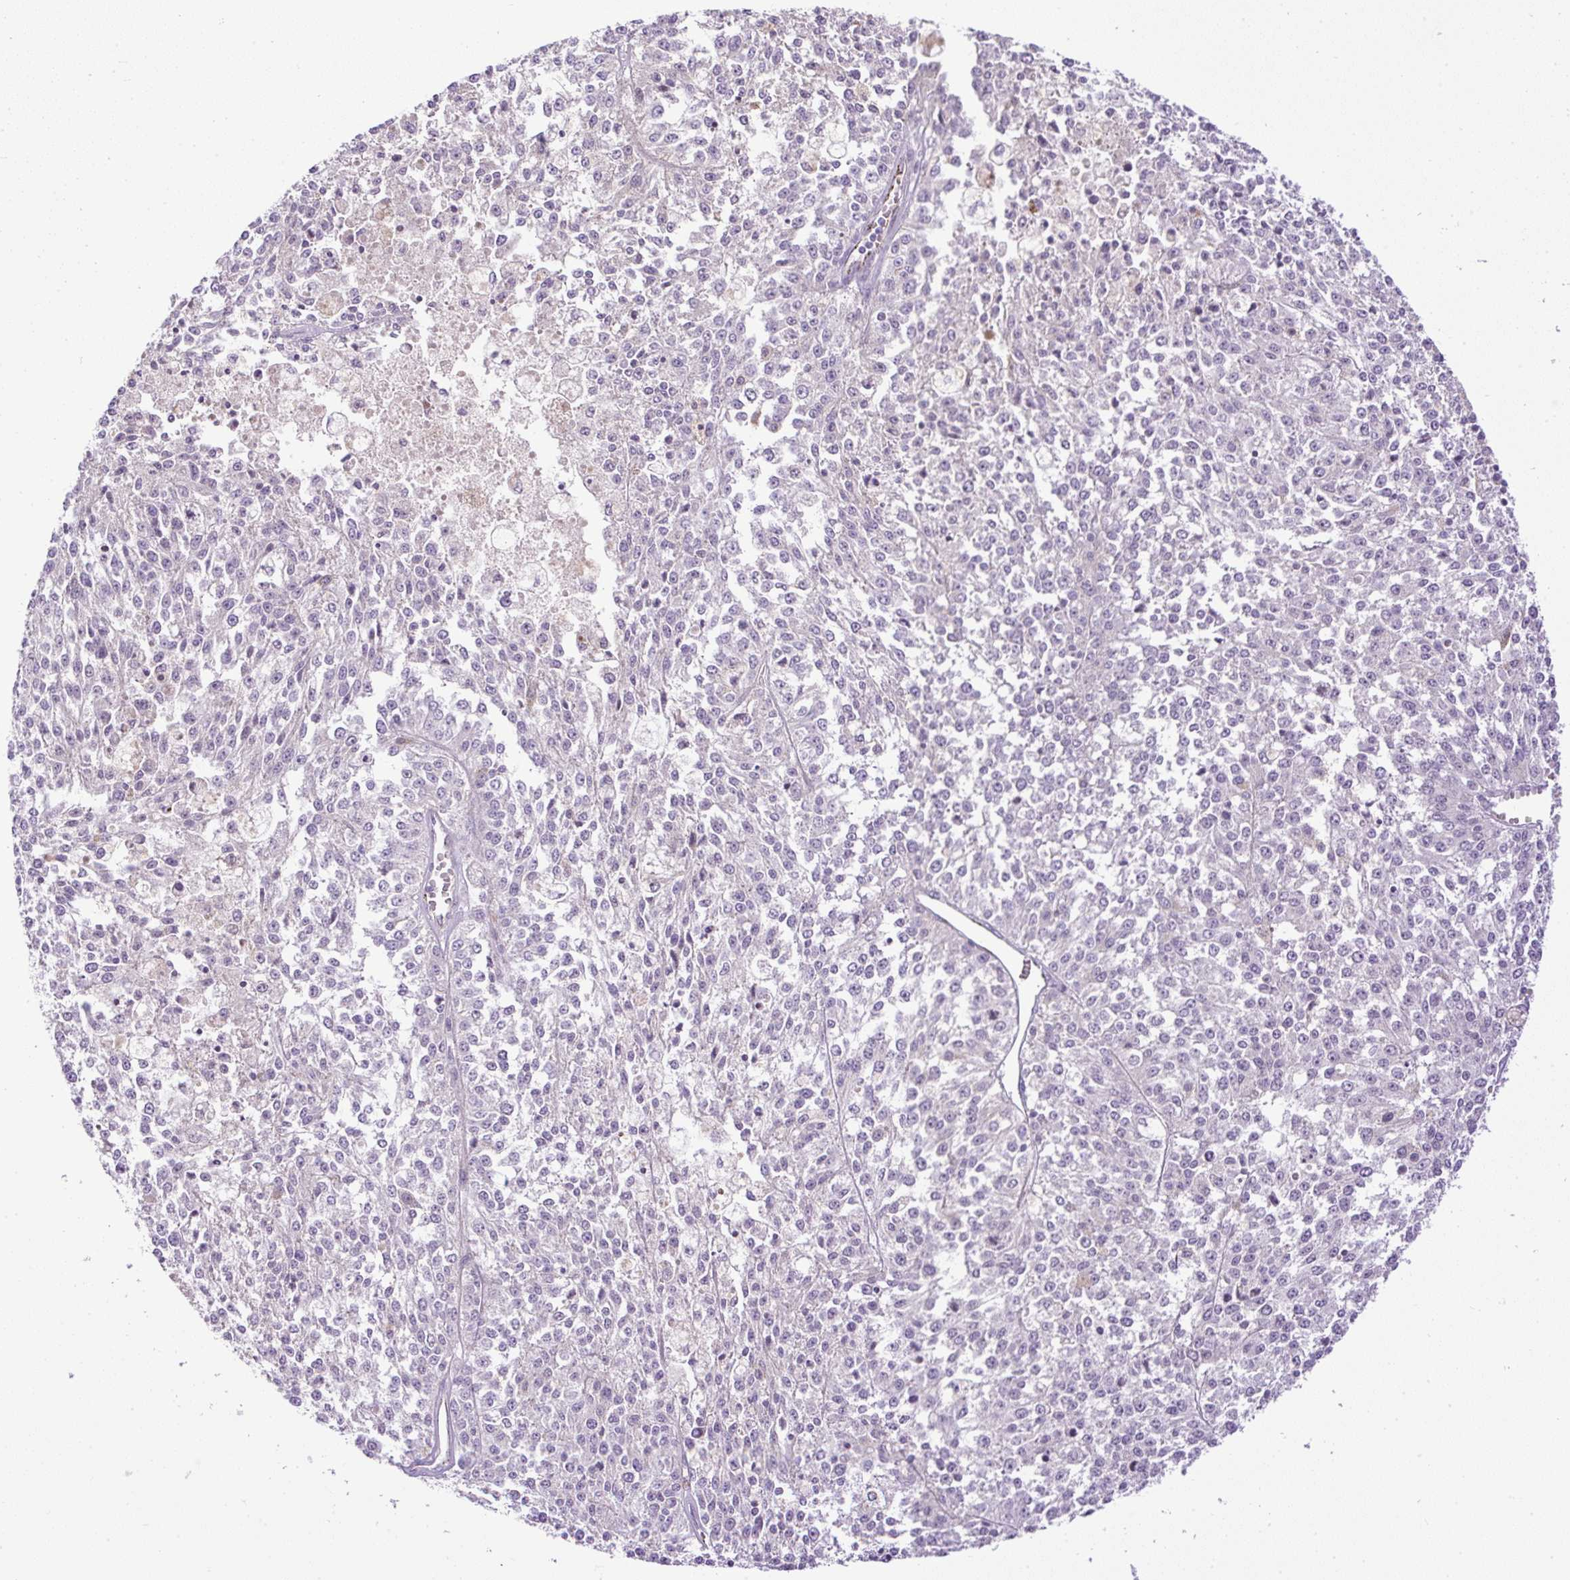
{"staining": {"intensity": "negative", "quantity": "none", "location": "none"}, "tissue": "melanoma", "cell_type": "Tumor cells", "image_type": "cancer", "snomed": [{"axis": "morphology", "description": "Malignant melanoma, NOS"}, {"axis": "topography", "description": "Skin"}], "caption": "Human melanoma stained for a protein using immunohistochemistry (IHC) reveals no positivity in tumor cells.", "gene": "LEFTY2", "patient": {"sex": "female", "age": 64}}